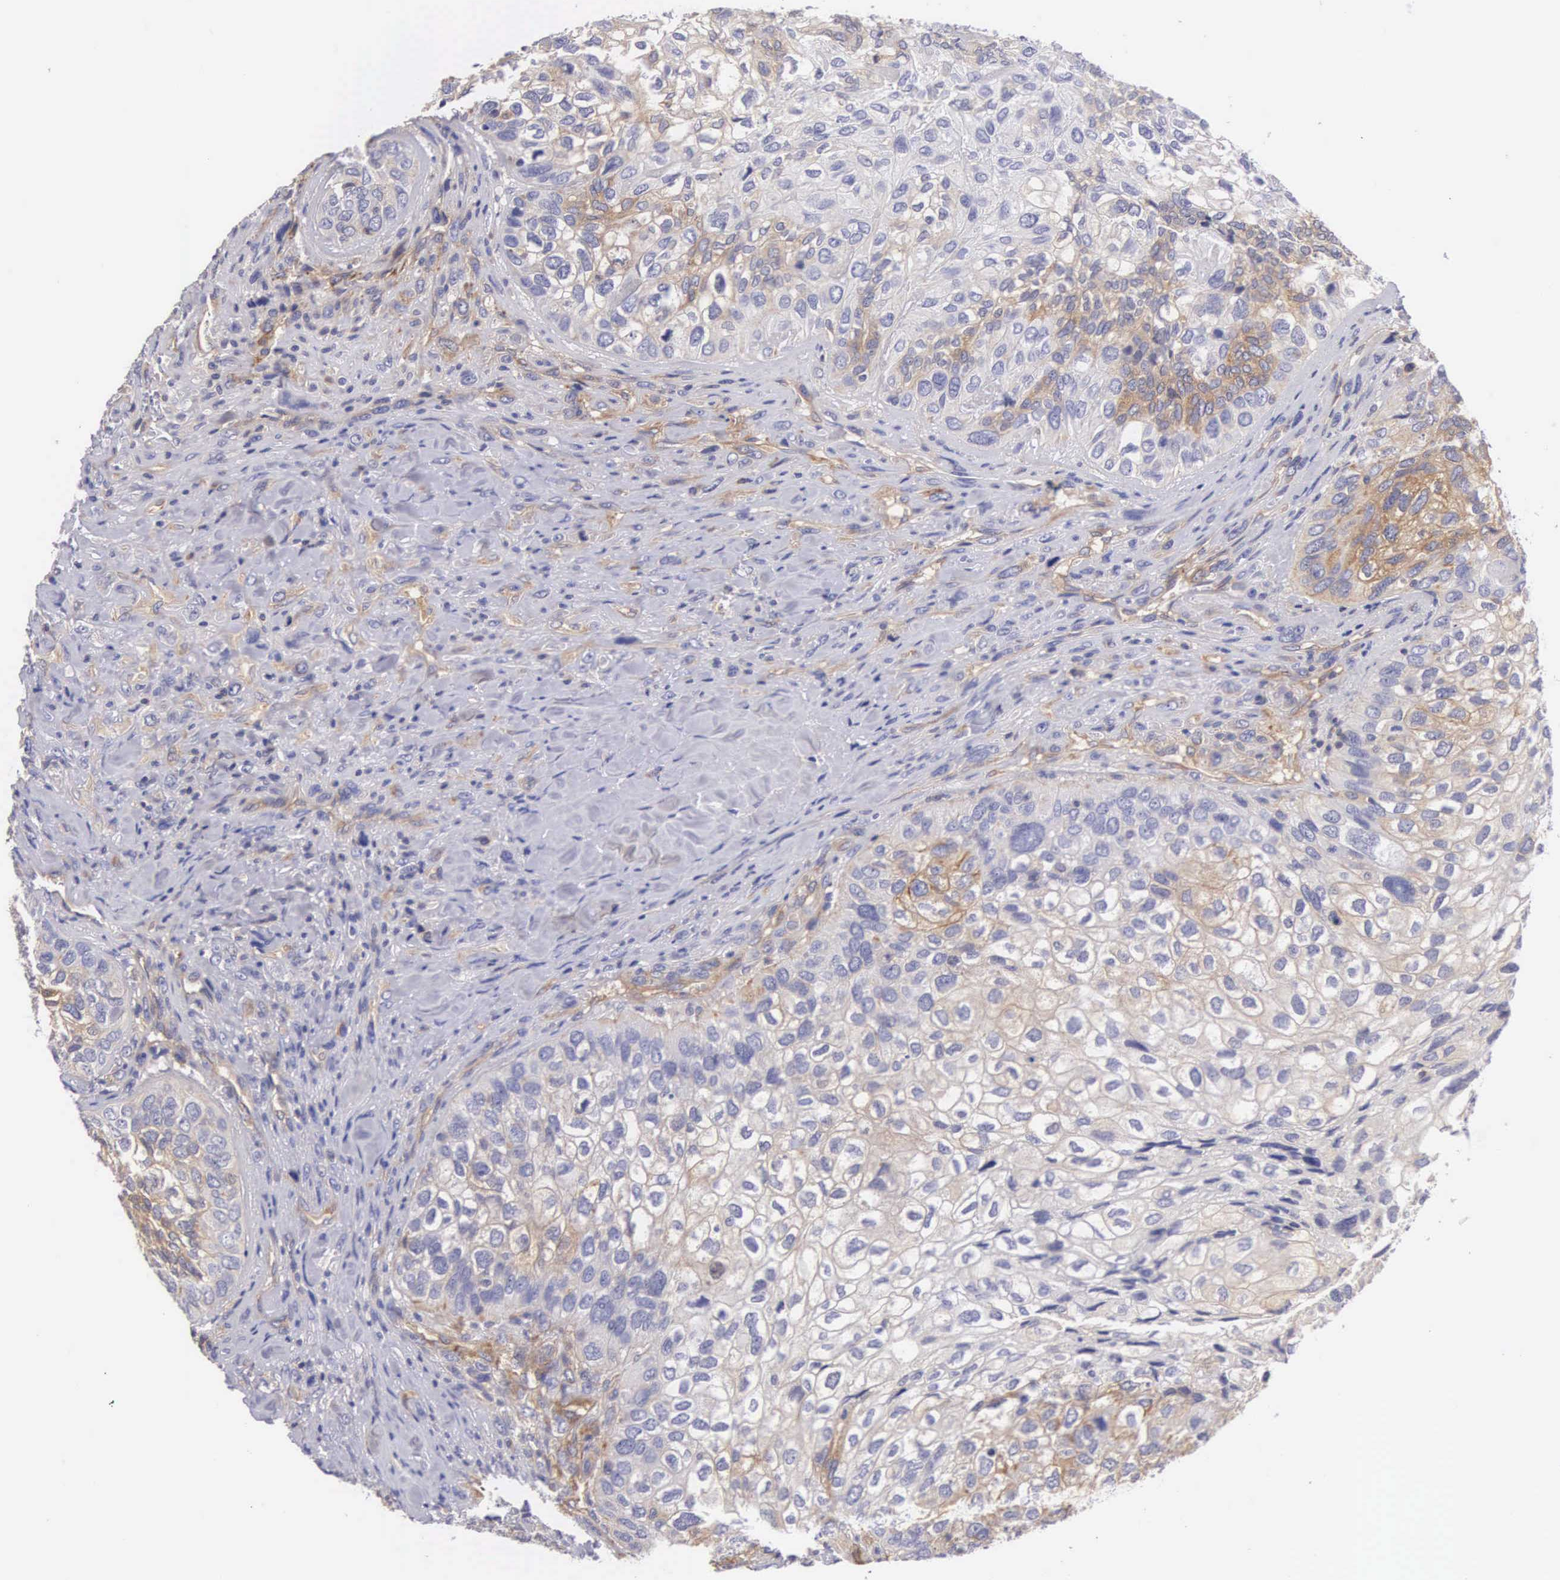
{"staining": {"intensity": "weak", "quantity": "<25%", "location": "cytoplasmic/membranous"}, "tissue": "breast cancer", "cell_type": "Tumor cells", "image_type": "cancer", "snomed": [{"axis": "morphology", "description": "Neoplasm, malignant, NOS"}, {"axis": "topography", "description": "Breast"}], "caption": "DAB (3,3'-diaminobenzidine) immunohistochemical staining of breast cancer (neoplasm (malignant)) reveals no significant positivity in tumor cells.", "gene": "OSBPL3", "patient": {"sex": "female", "age": 50}}